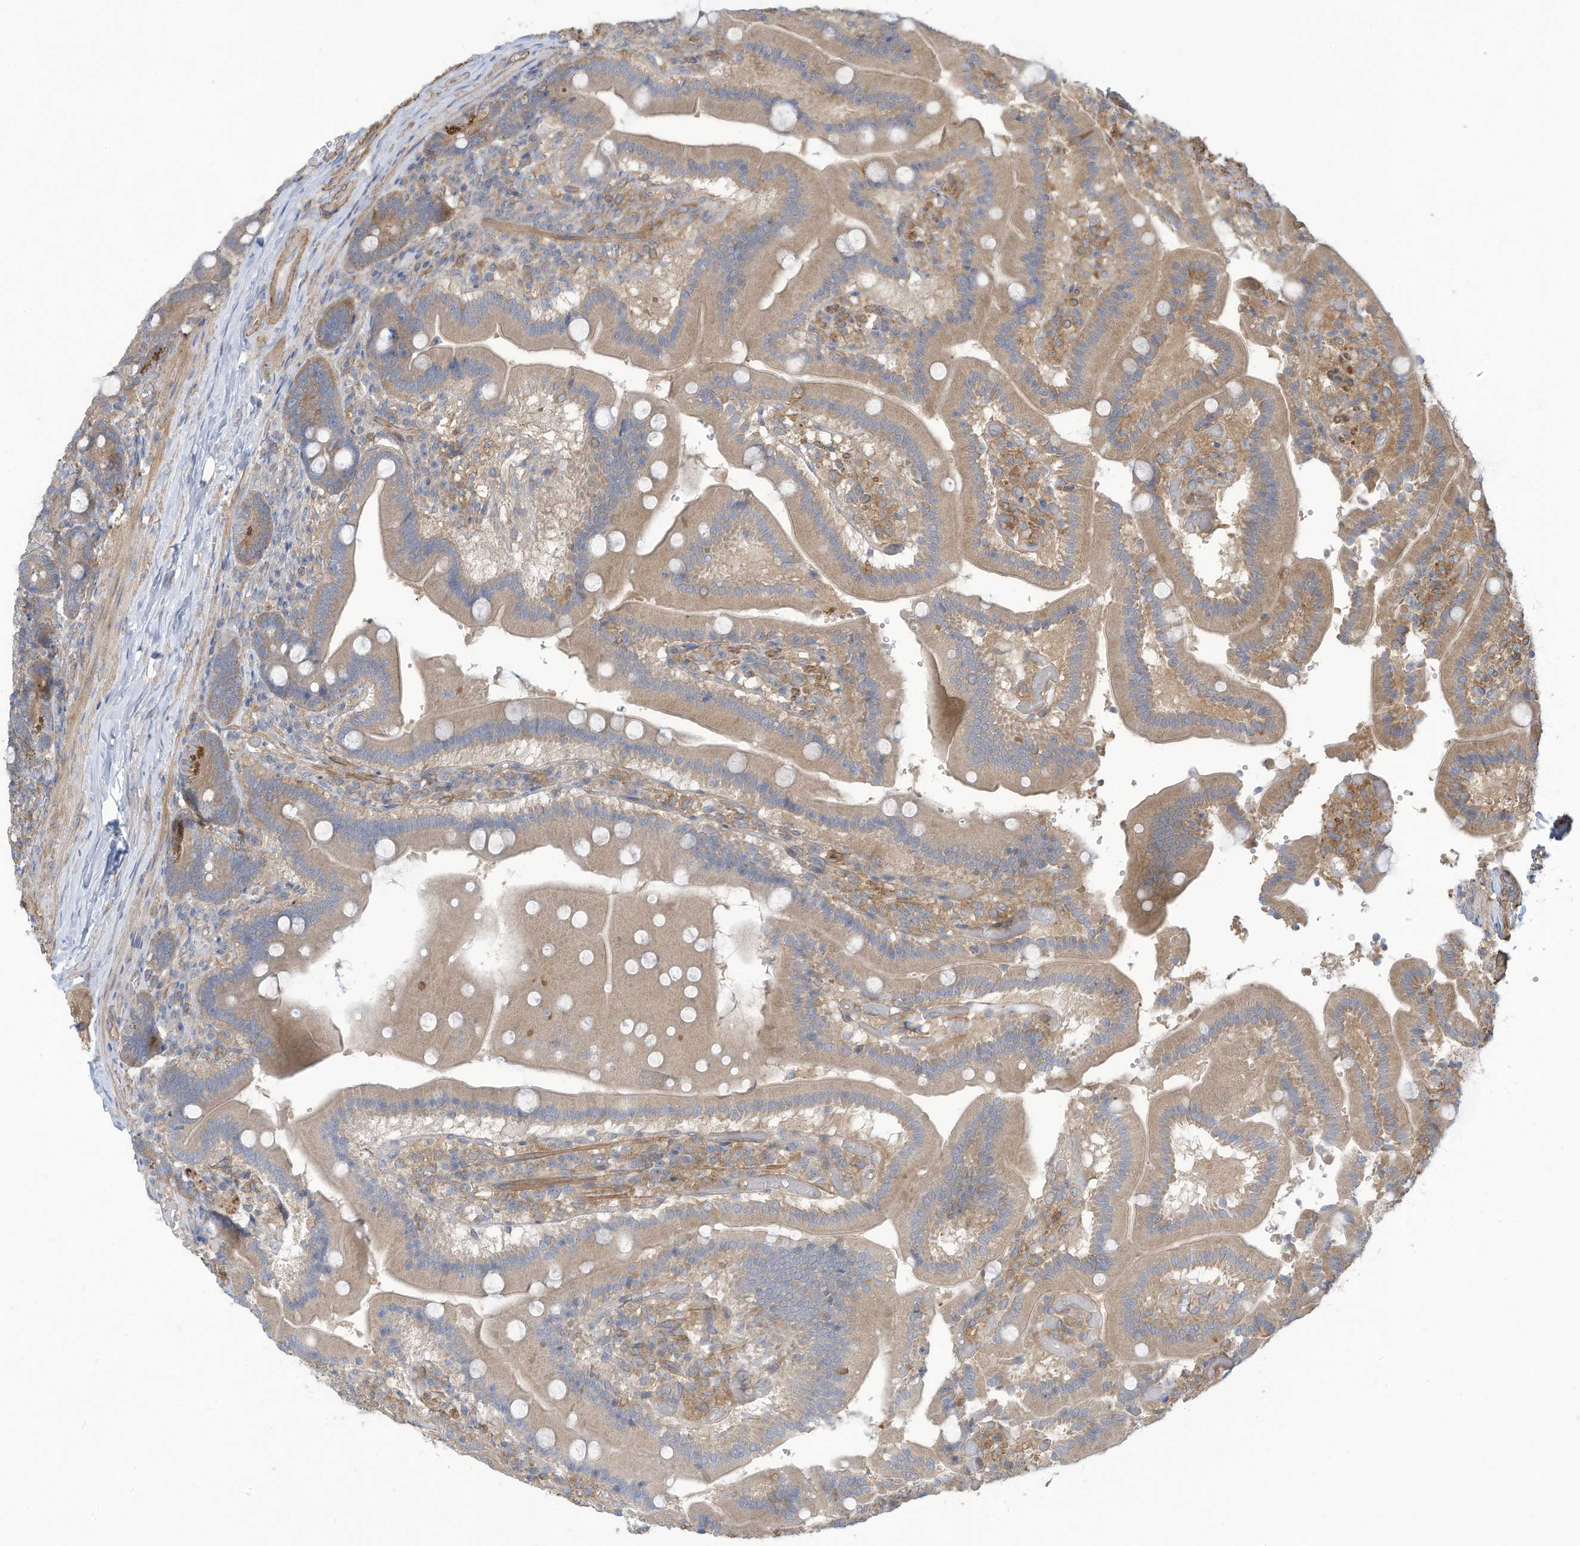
{"staining": {"intensity": "moderate", "quantity": ">75%", "location": "cytoplasmic/membranous"}, "tissue": "duodenum", "cell_type": "Glandular cells", "image_type": "normal", "snomed": [{"axis": "morphology", "description": "Normal tissue, NOS"}, {"axis": "topography", "description": "Duodenum"}], "caption": "Immunohistochemical staining of unremarkable duodenum exhibits moderate cytoplasmic/membranous protein staining in approximately >75% of glandular cells. The protein of interest is stained brown, and the nuclei are stained in blue (DAB (3,3'-diaminobenzidine) IHC with brightfield microscopy, high magnification).", "gene": "ADI1", "patient": {"sex": "female", "age": 62}}